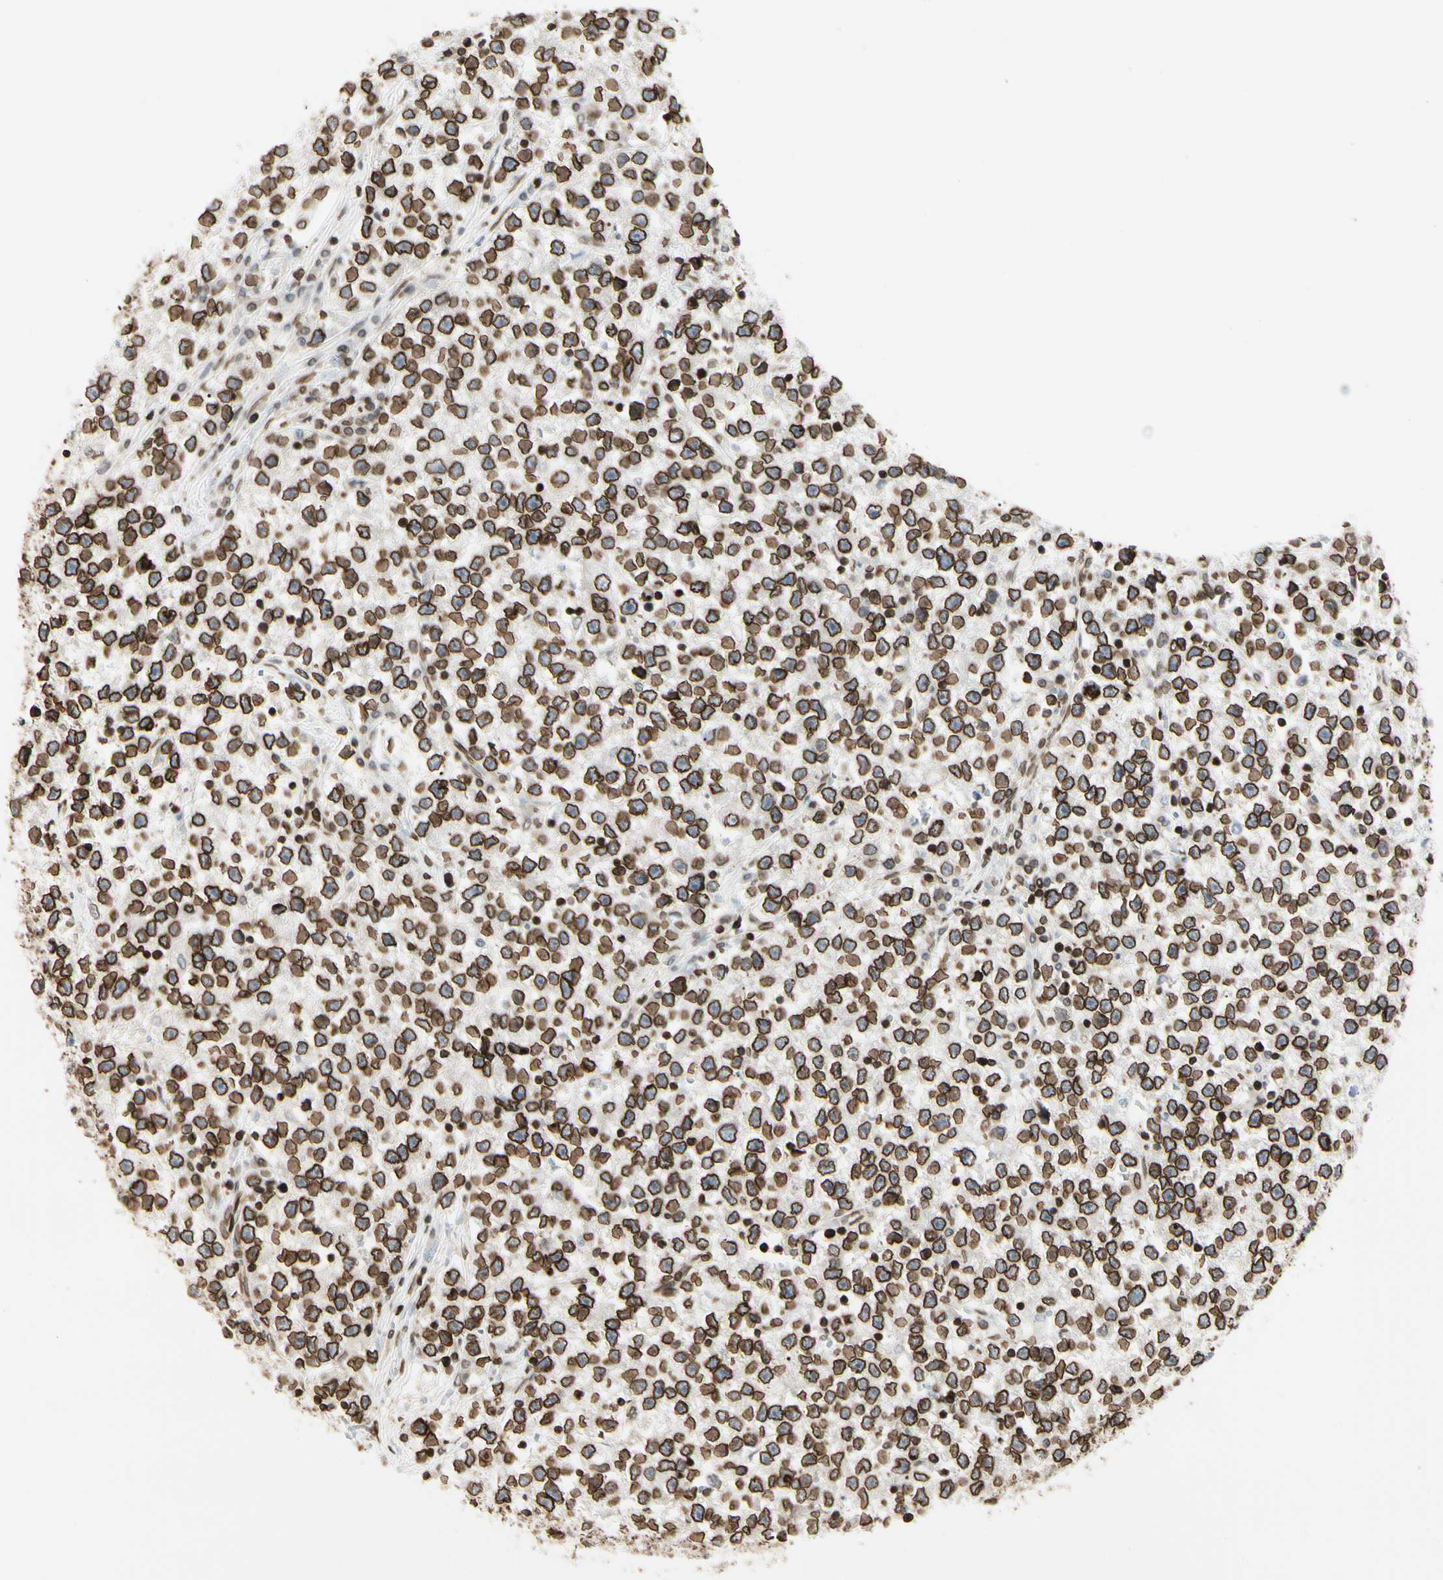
{"staining": {"intensity": "strong", "quantity": ">75%", "location": "cytoplasmic/membranous,nuclear"}, "tissue": "testis cancer", "cell_type": "Tumor cells", "image_type": "cancer", "snomed": [{"axis": "morphology", "description": "Seminoma, NOS"}, {"axis": "topography", "description": "Testis"}], "caption": "This image exhibits IHC staining of testis cancer, with high strong cytoplasmic/membranous and nuclear positivity in about >75% of tumor cells.", "gene": "TMPO", "patient": {"sex": "male", "age": 22}}